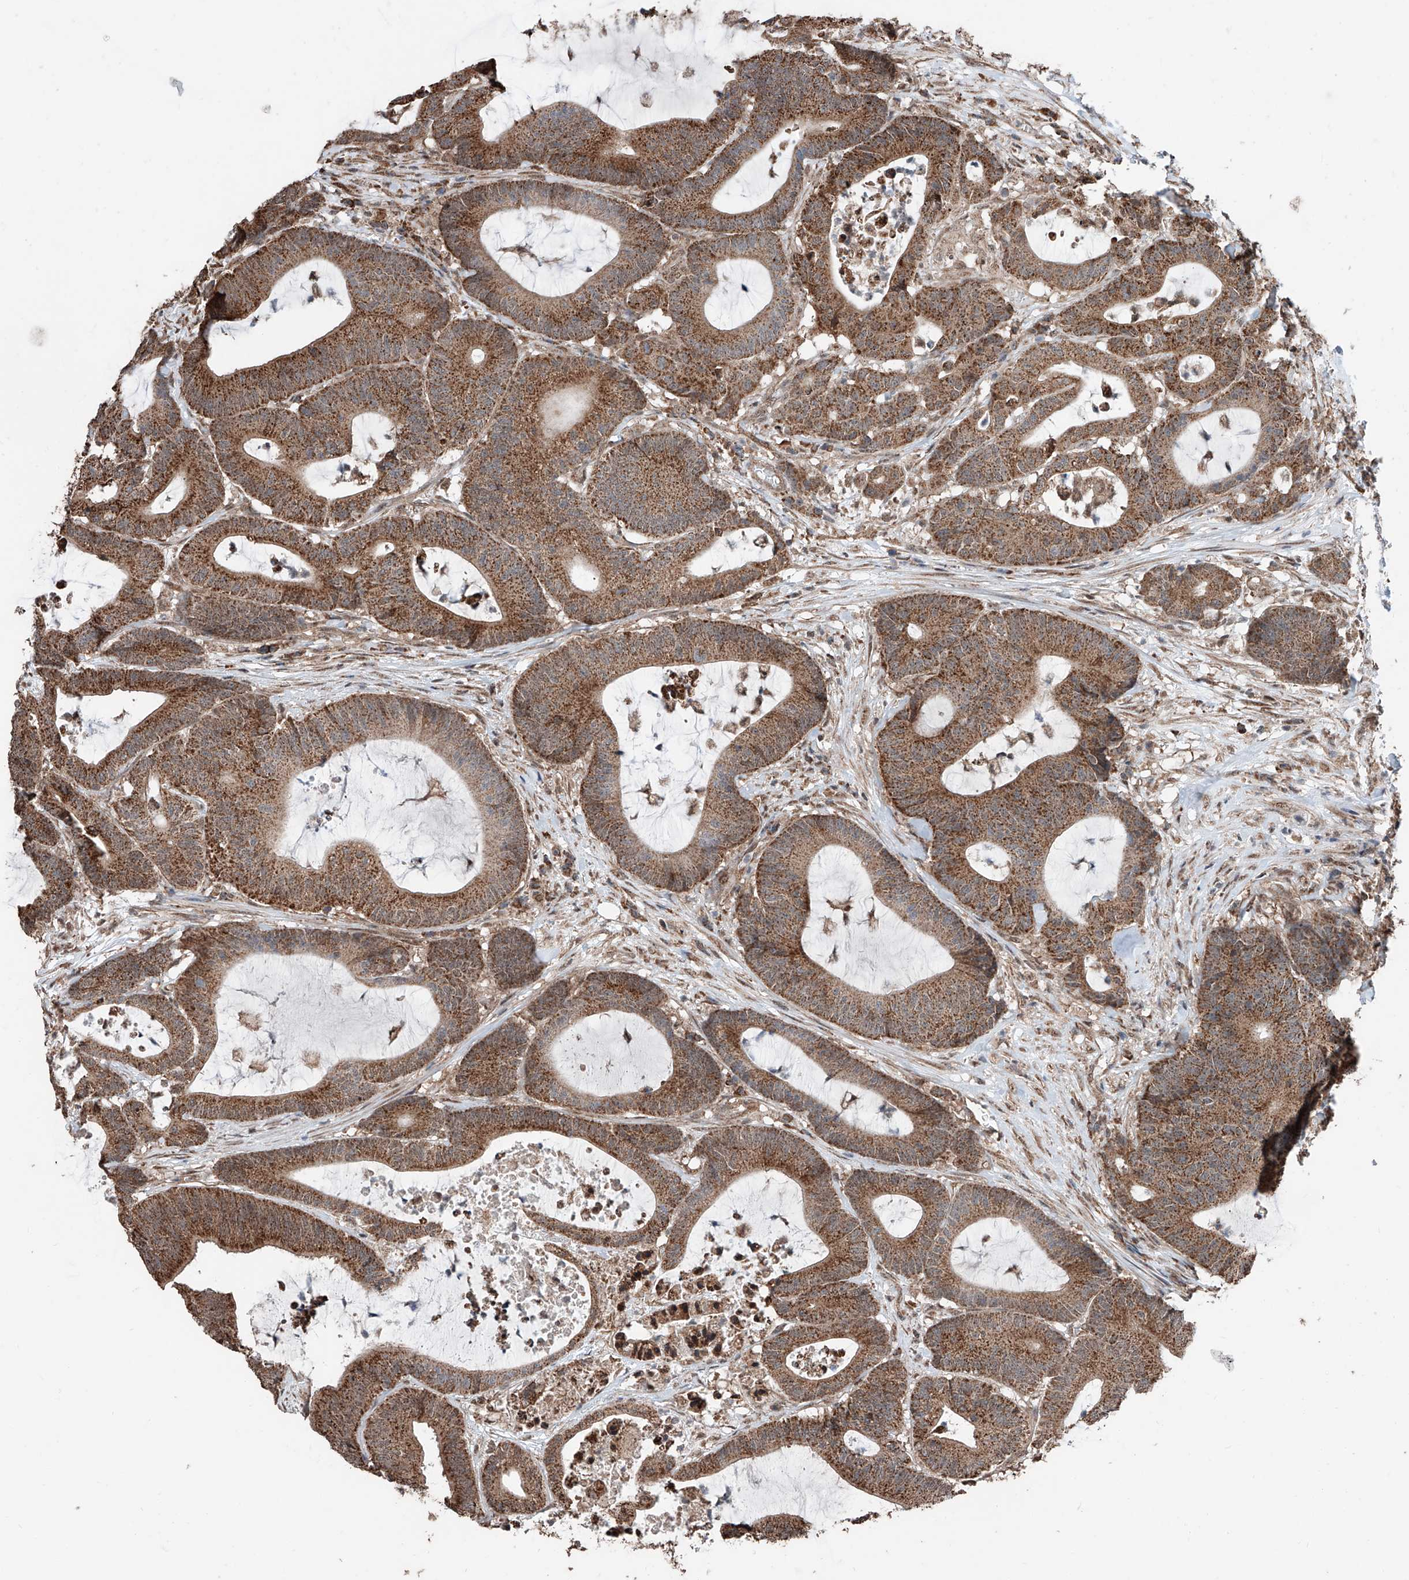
{"staining": {"intensity": "strong", "quantity": ">75%", "location": "cytoplasmic/membranous"}, "tissue": "colorectal cancer", "cell_type": "Tumor cells", "image_type": "cancer", "snomed": [{"axis": "morphology", "description": "Adenocarcinoma, NOS"}, {"axis": "topography", "description": "Colon"}], "caption": "DAB immunohistochemical staining of human colorectal cancer (adenocarcinoma) displays strong cytoplasmic/membranous protein expression in about >75% of tumor cells.", "gene": "ZNF445", "patient": {"sex": "female", "age": 84}}